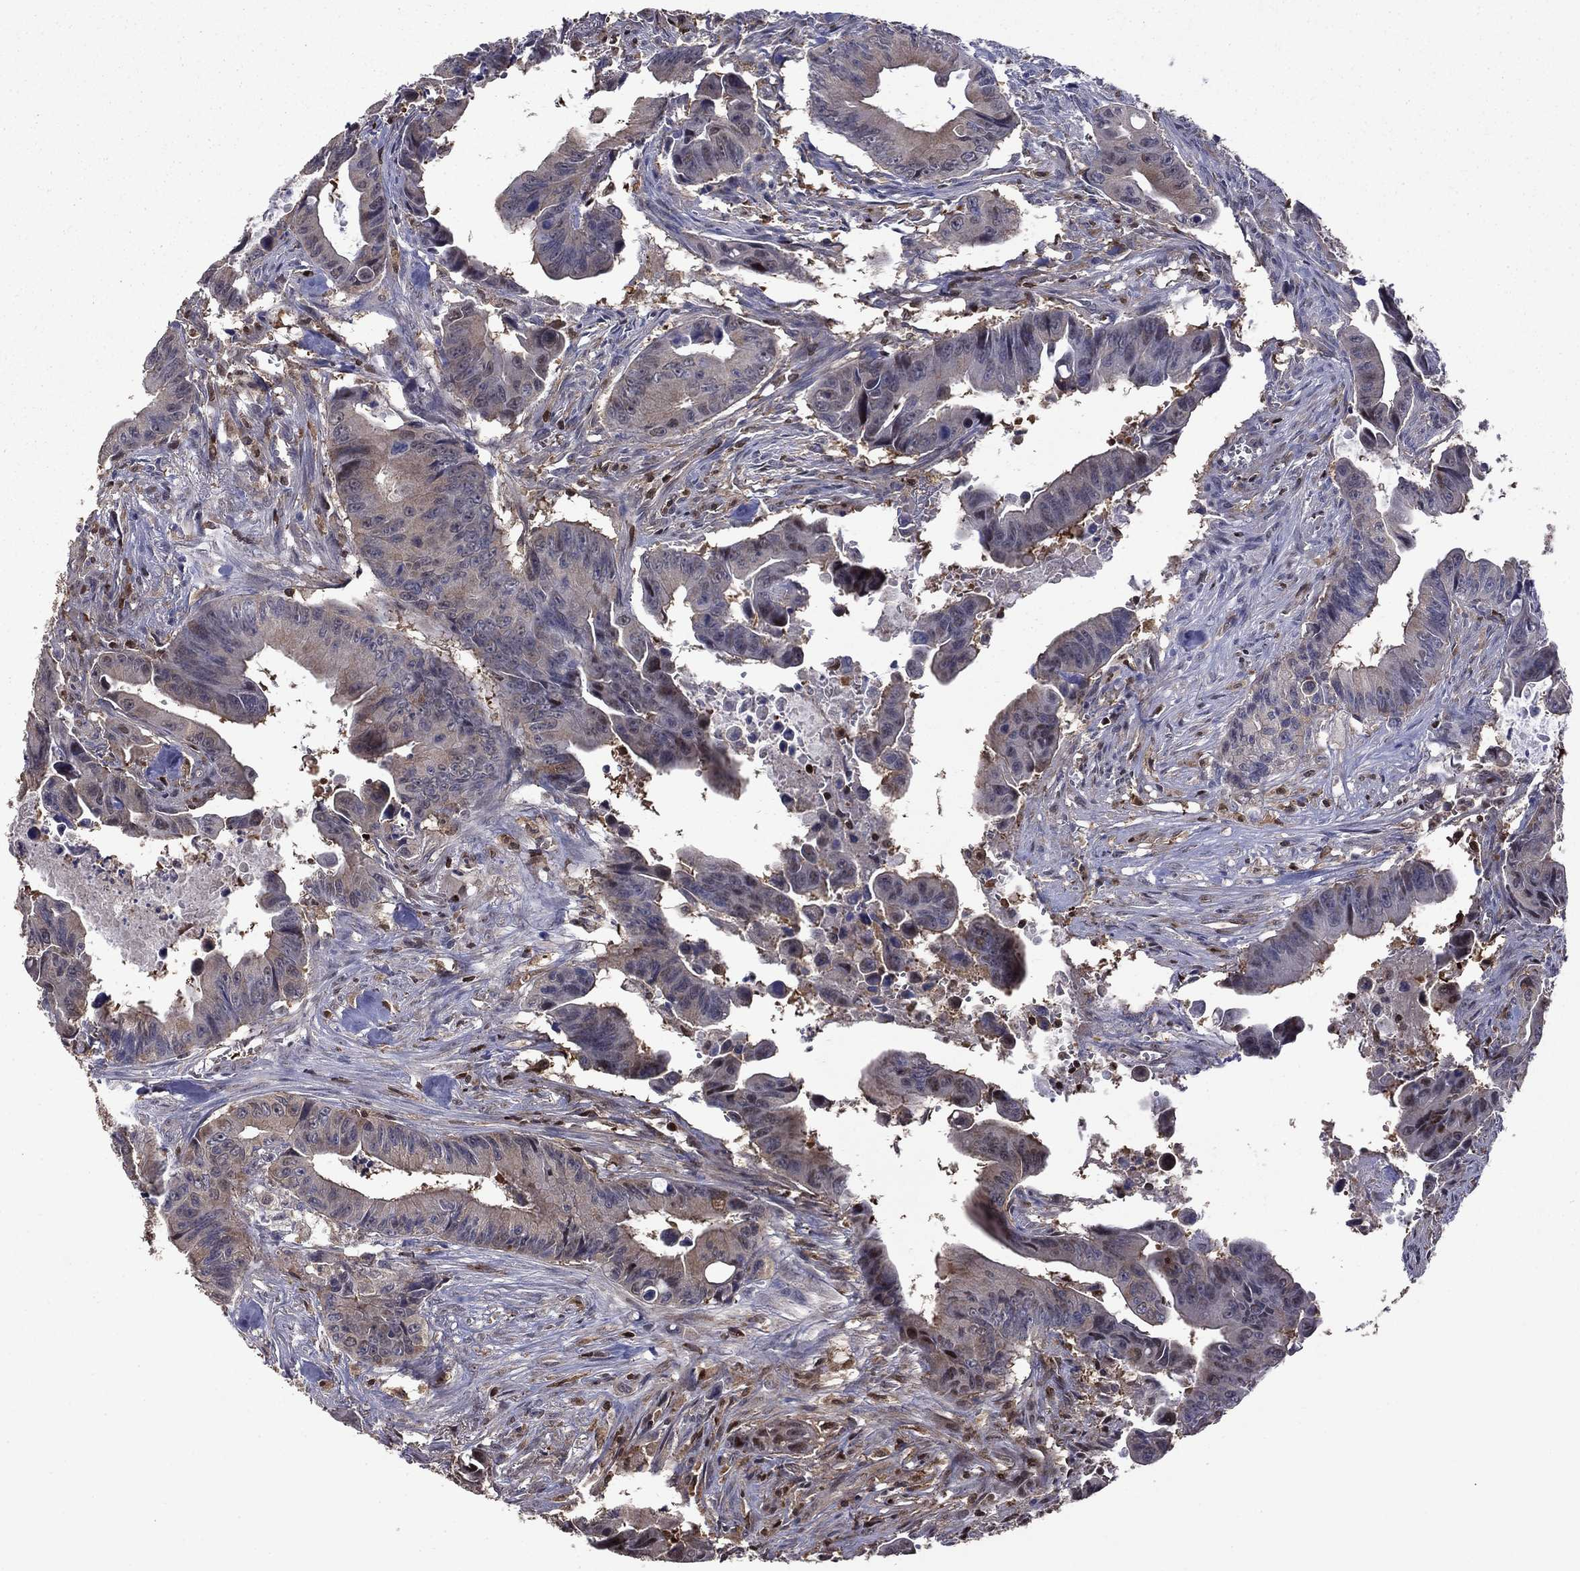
{"staining": {"intensity": "weak", "quantity": "25%-75%", "location": "cytoplasmic/membranous"}, "tissue": "colorectal cancer", "cell_type": "Tumor cells", "image_type": "cancer", "snomed": [{"axis": "morphology", "description": "Adenocarcinoma, NOS"}, {"axis": "topography", "description": "Colon"}], "caption": "Human colorectal cancer (adenocarcinoma) stained with a protein marker displays weak staining in tumor cells.", "gene": "APPBP2", "patient": {"sex": "female", "age": 87}}